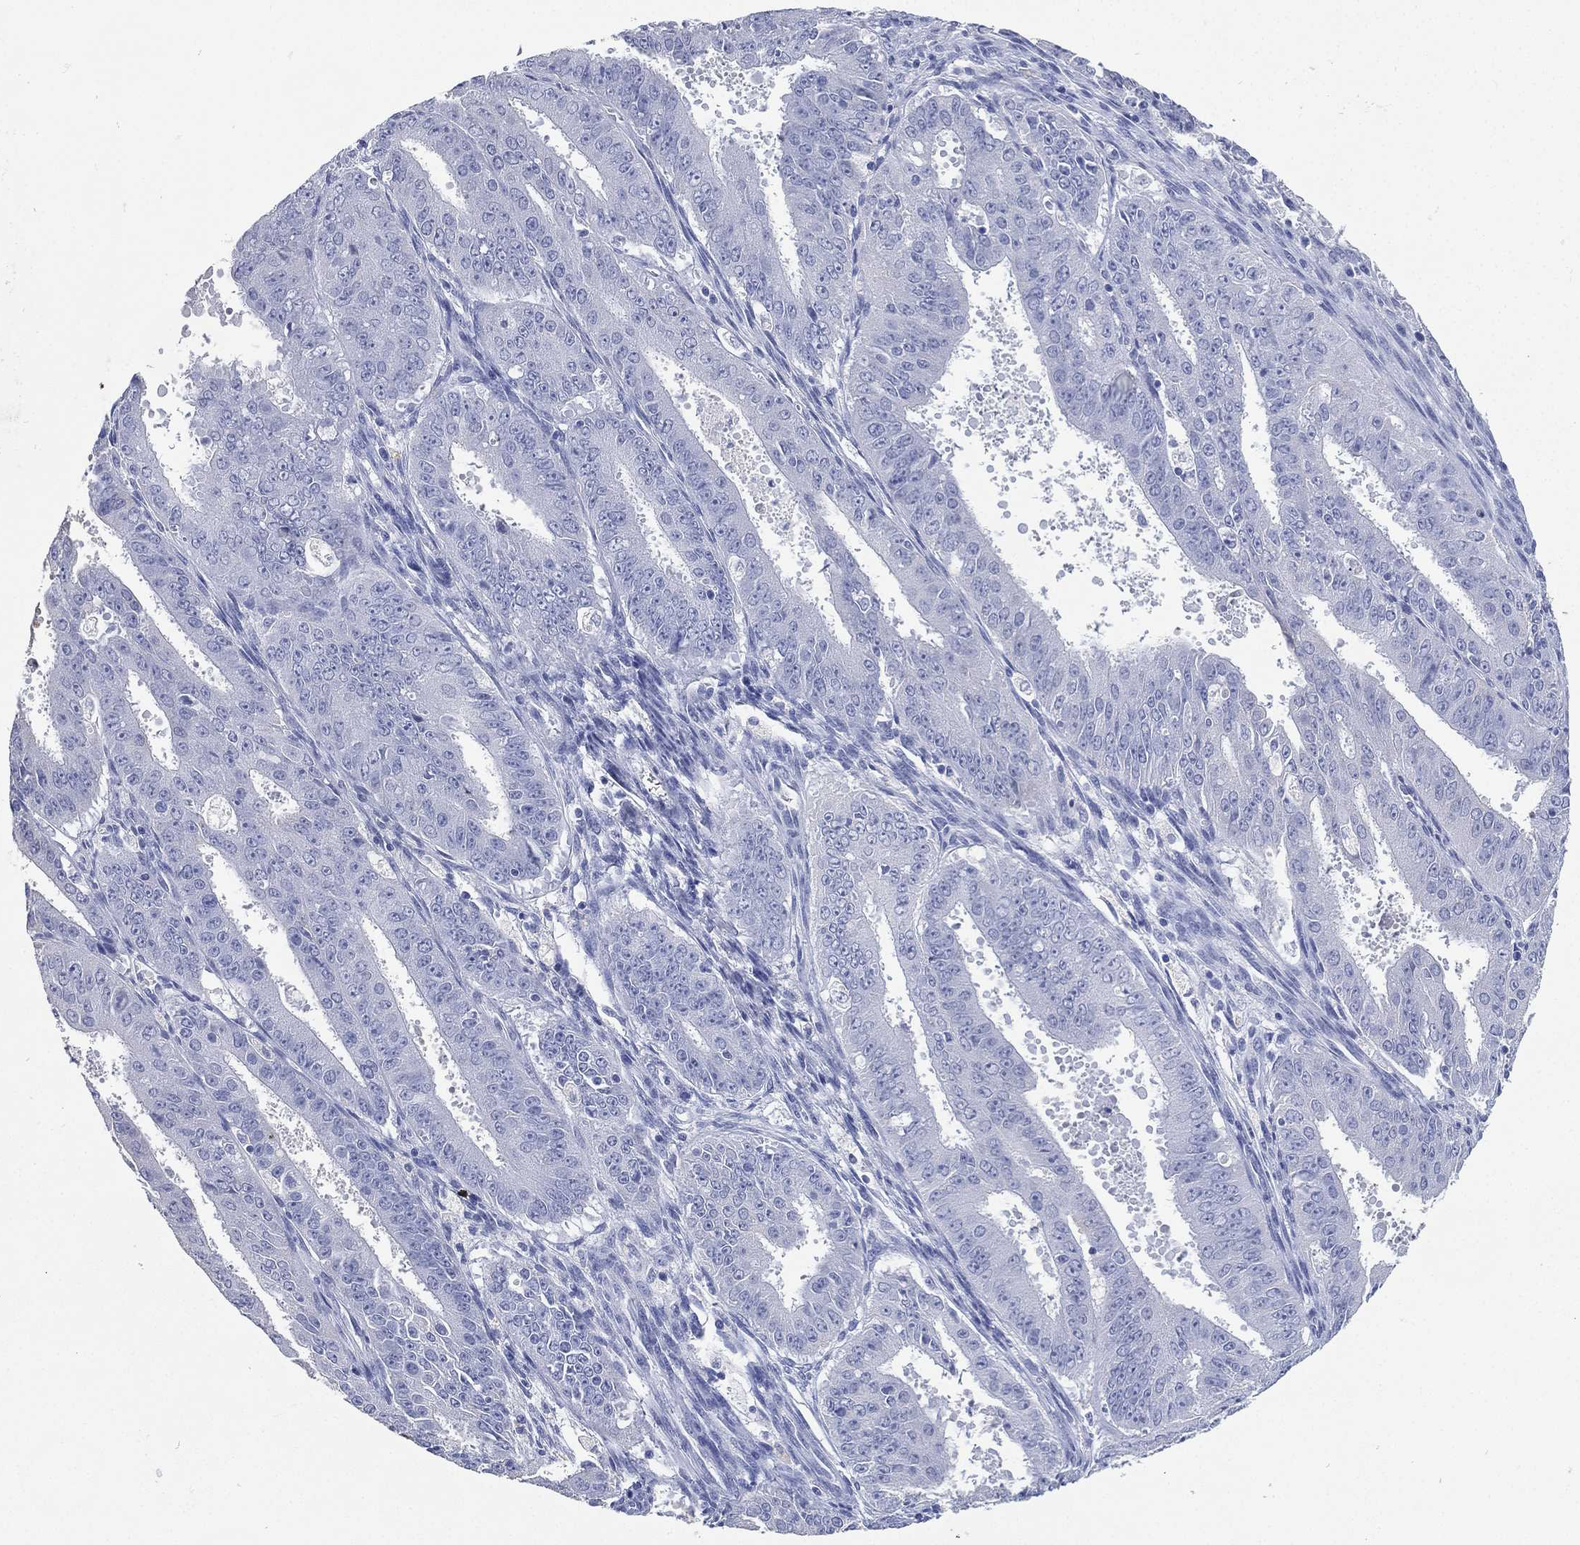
{"staining": {"intensity": "negative", "quantity": "none", "location": "none"}, "tissue": "ovarian cancer", "cell_type": "Tumor cells", "image_type": "cancer", "snomed": [{"axis": "morphology", "description": "Carcinoma, endometroid"}, {"axis": "topography", "description": "Ovary"}], "caption": "Immunohistochemical staining of ovarian endometroid carcinoma displays no significant expression in tumor cells.", "gene": "FMO1", "patient": {"sex": "female", "age": 42}}